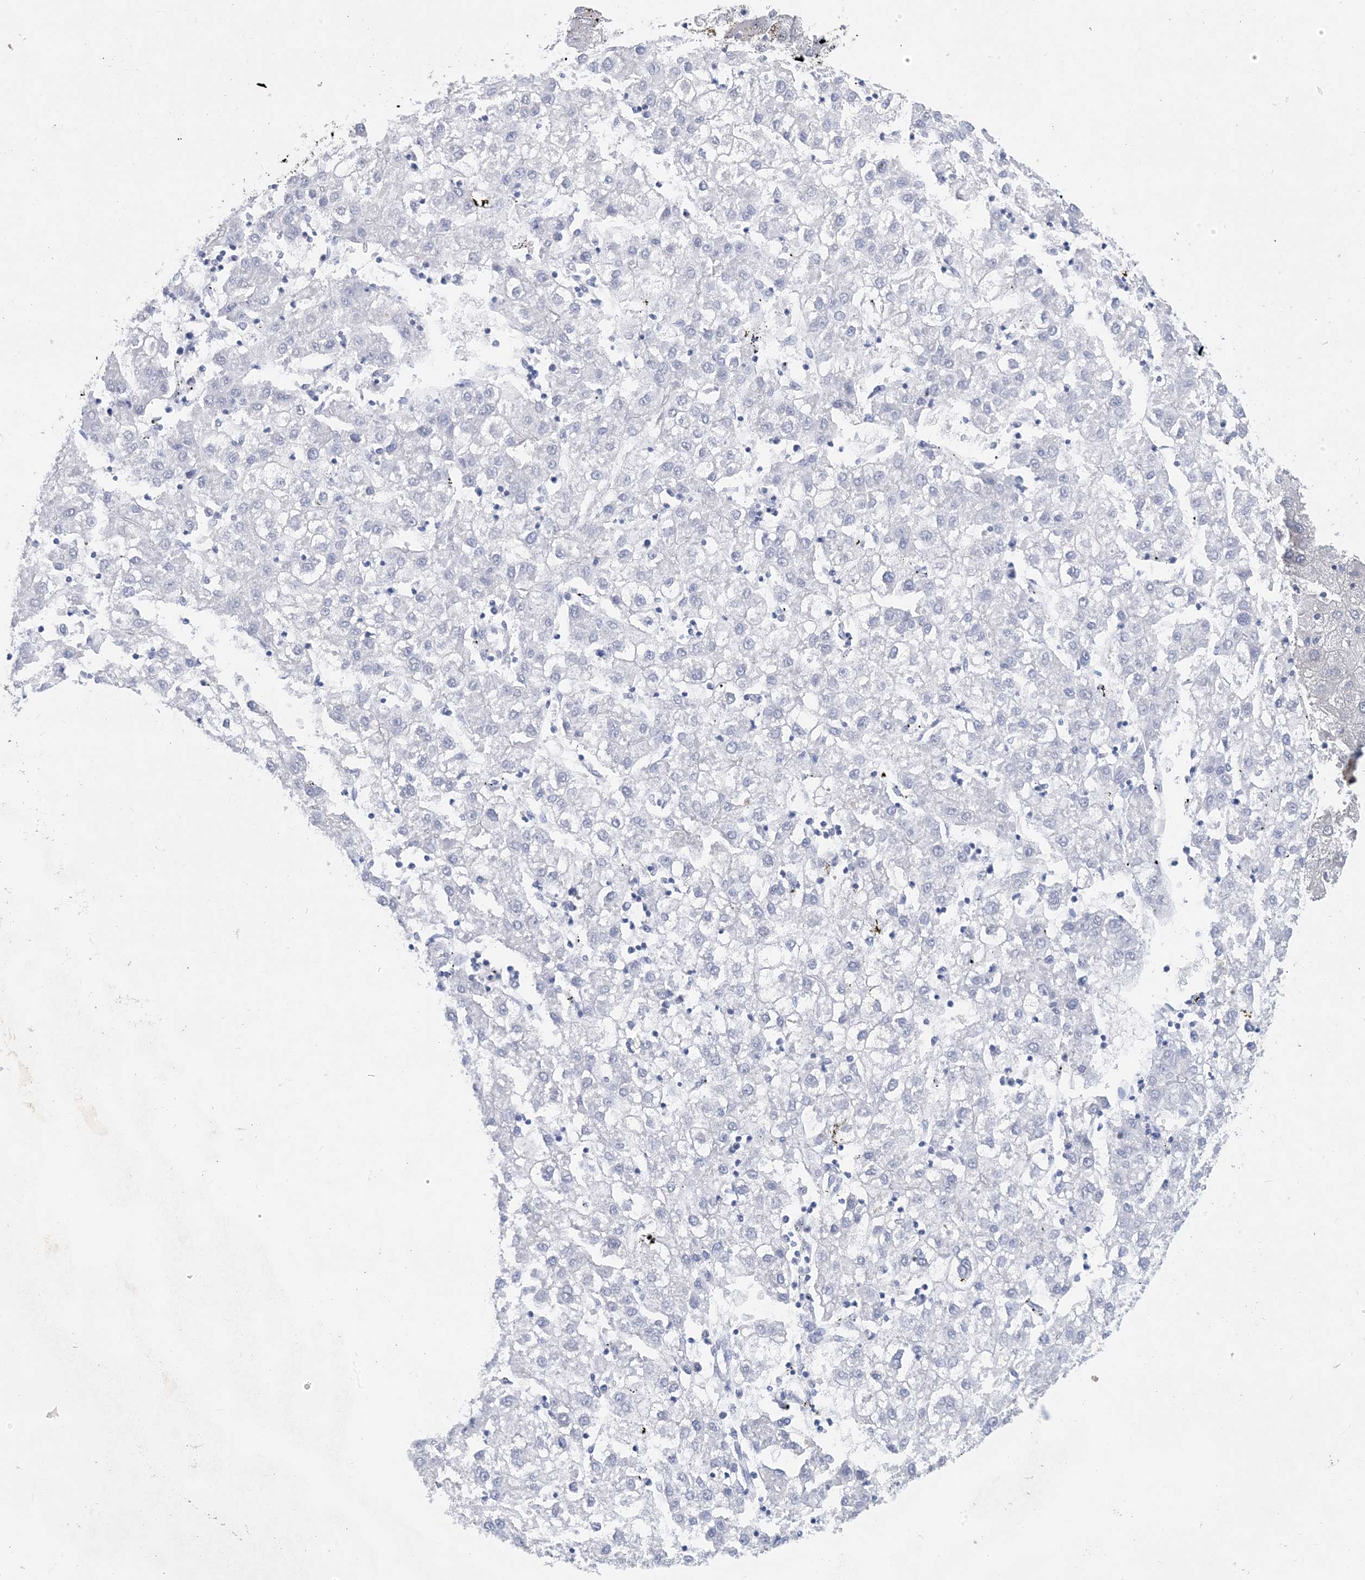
{"staining": {"intensity": "negative", "quantity": "none", "location": "none"}, "tissue": "liver cancer", "cell_type": "Tumor cells", "image_type": "cancer", "snomed": [{"axis": "morphology", "description": "Carcinoma, Hepatocellular, NOS"}, {"axis": "topography", "description": "Liver"}], "caption": "Tumor cells show no significant protein expression in liver cancer. (DAB (3,3'-diaminobenzidine) immunohistochemistry with hematoxylin counter stain).", "gene": "SH3YL1", "patient": {"sex": "male", "age": 72}}